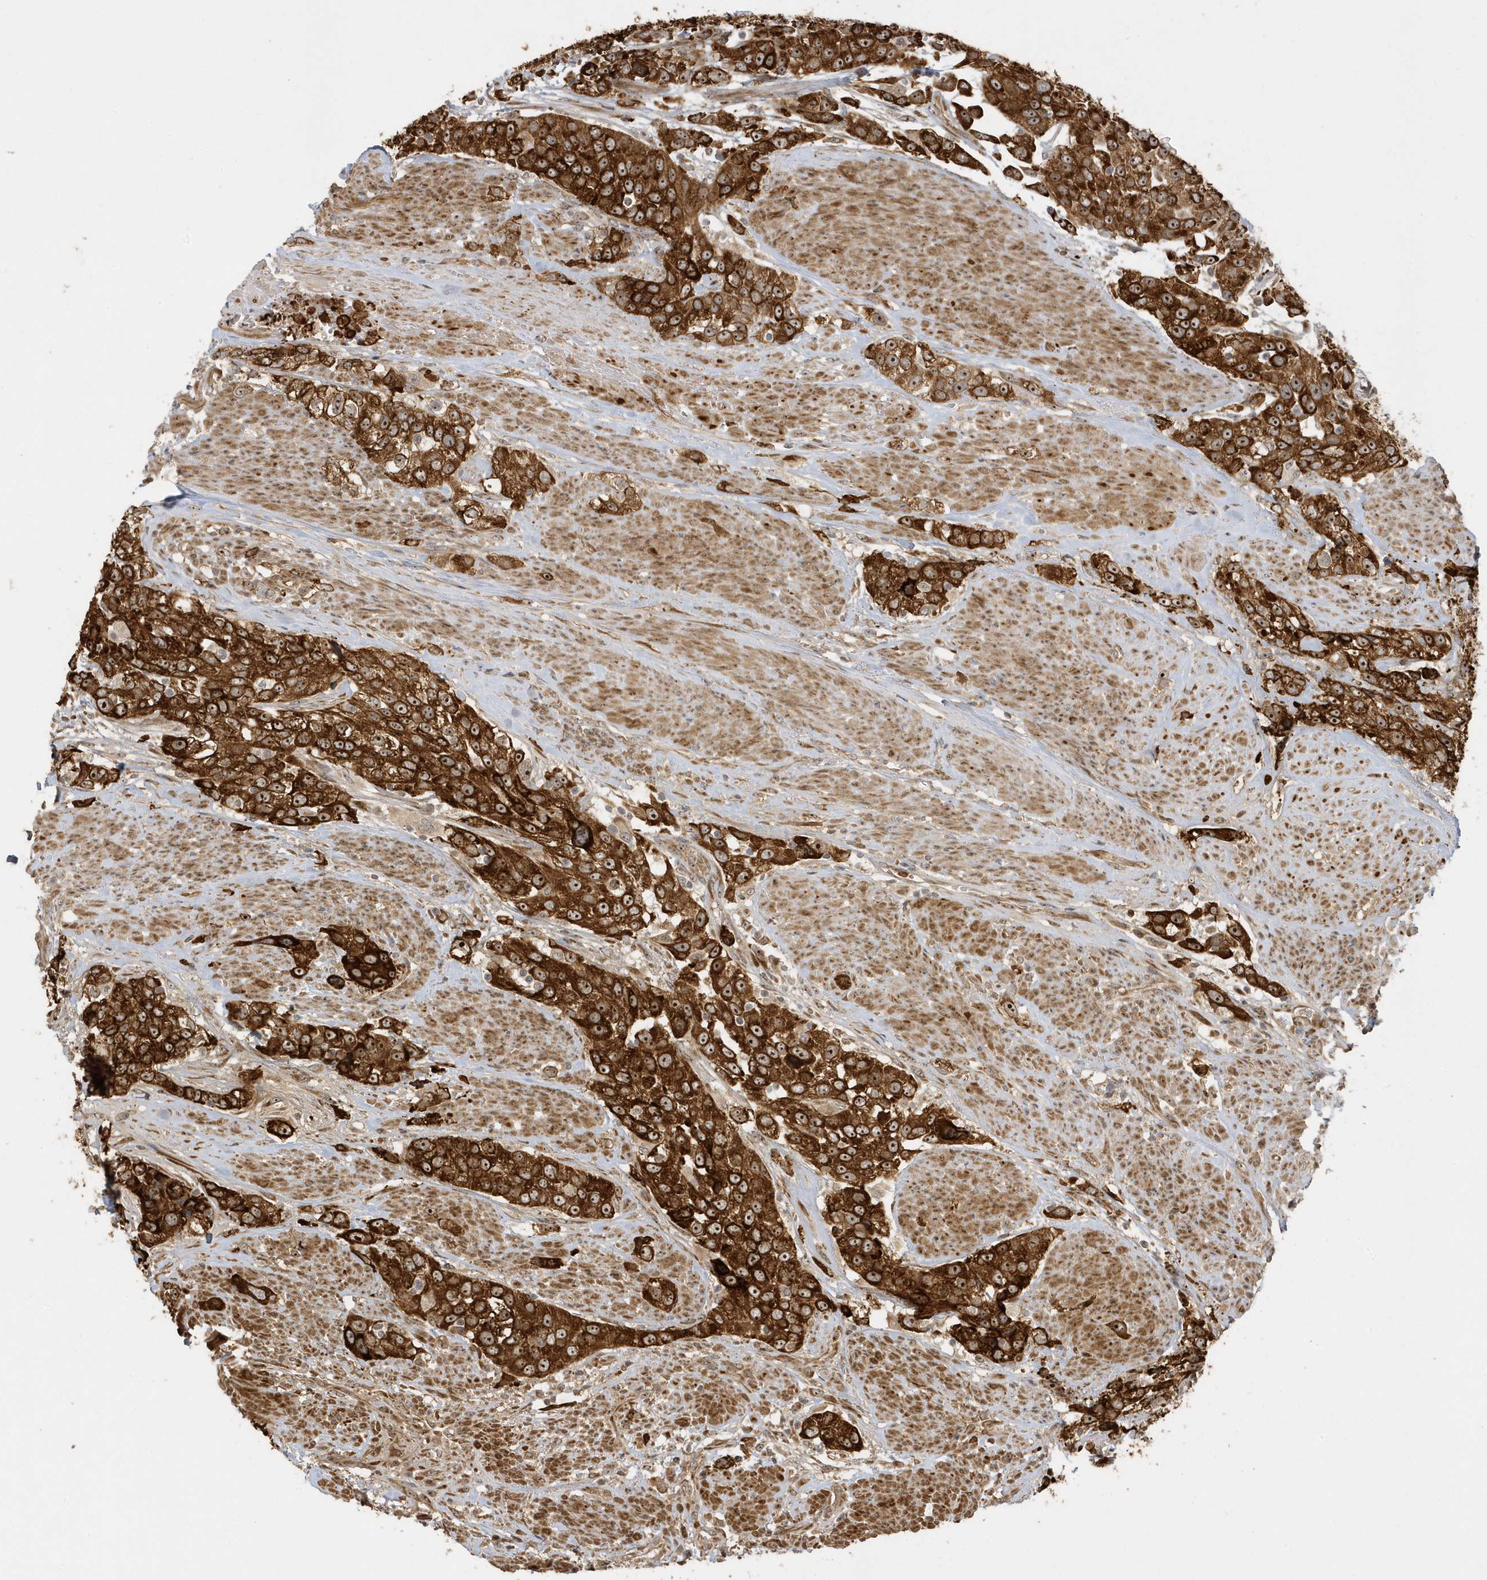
{"staining": {"intensity": "strong", "quantity": ">75%", "location": "cytoplasmic/membranous,nuclear"}, "tissue": "urothelial cancer", "cell_type": "Tumor cells", "image_type": "cancer", "snomed": [{"axis": "morphology", "description": "Urothelial carcinoma, High grade"}, {"axis": "topography", "description": "Urinary bladder"}], "caption": "DAB (3,3'-diaminobenzidine) immunohistochemical staining of urothelial carcinoma (high-grade) shows strong cytoplasmic/membranous and nuclear protein expression in approximately >75% of tumor cells.", "gene": "ECM2", "patient": {"sex": "female", "age": 80}}